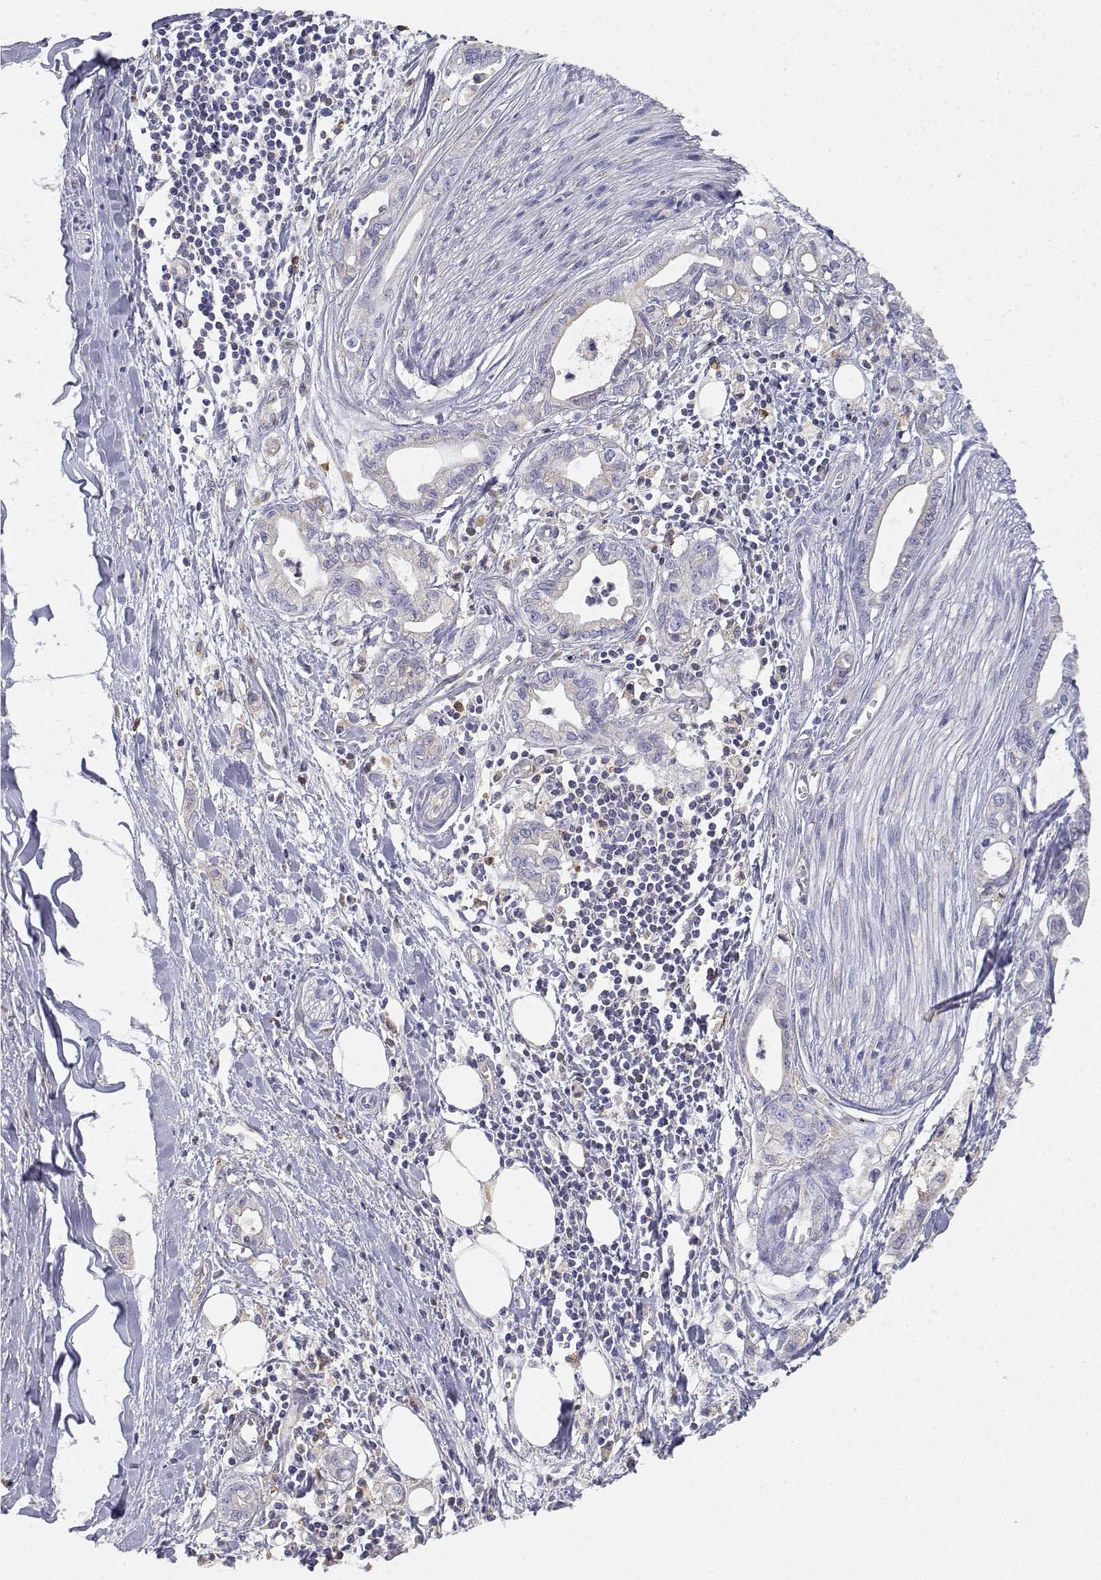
{"staining": {"intensity": "negative", "quantity": "none", "location": "none"}, "tissue": "pancreatic cancer", "cell_type": "Tumor cells", "image_type": "cancer", "snomed": [{"axis": "morphology", "description": "Adenocarcinoma, NOS"}, {"axis": "topography", "description": "Pancreas"}], "caption": "Human adenocarcinoma (pancreatic) stained for a protein using immunohistochemistry displays no positivity in tumor cells.", "gene": "ADA", "patient": {"sex": "male", "age": 71}}